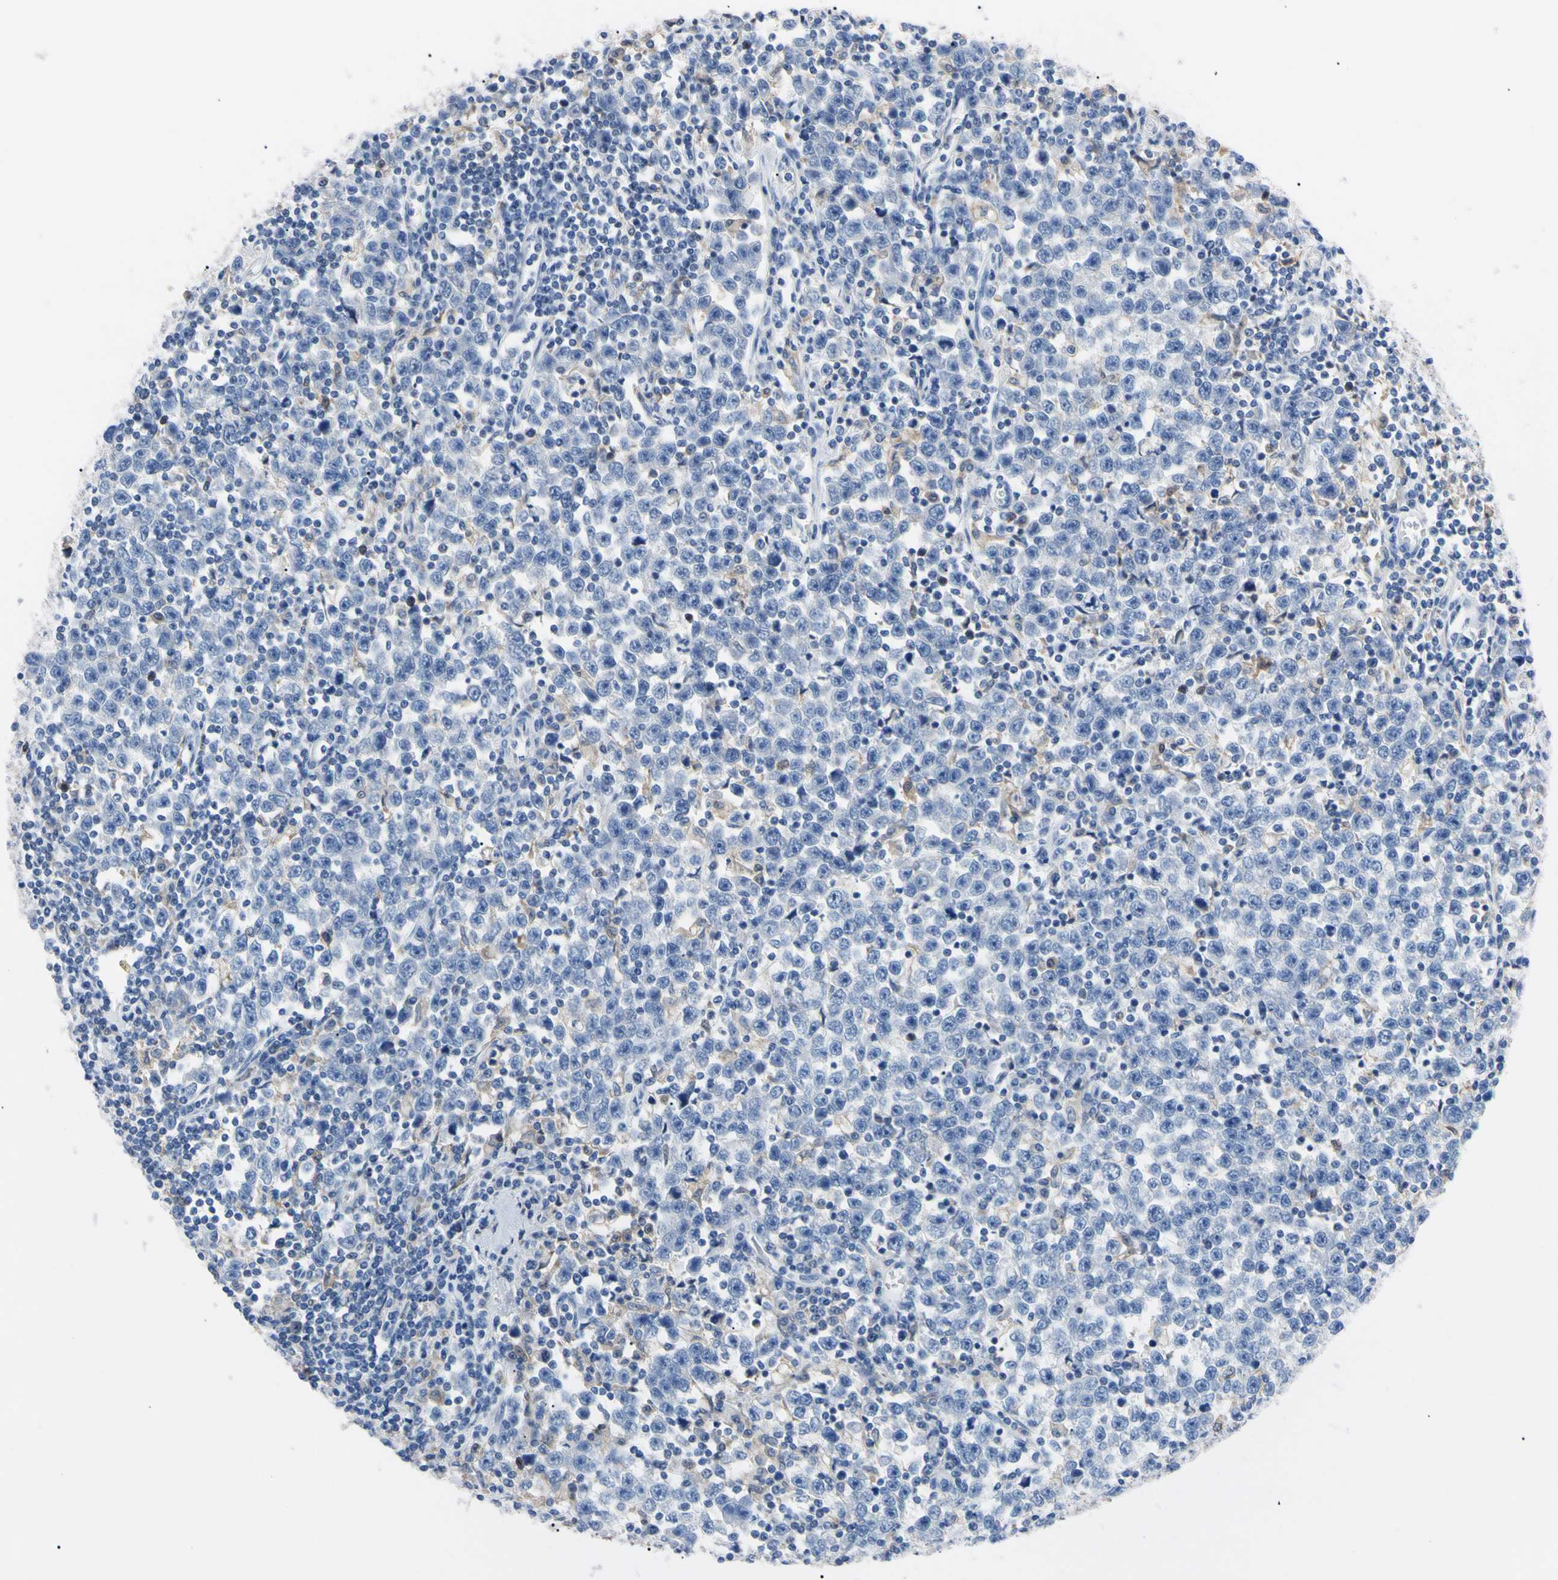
{"staining": {"intensity": "negative", "quantity": "none", "location": "none"}, "tissue": "testis cancer", "cell_type": "Tumor cells", "image_type": "cancer", "snomed": [{"axis": "morphology", "description": "Seminoma, NOS"}, {"axis": "topography", "description": "Testis"}], "caption": "Tumor cells are negative for protein expression in human testis cancer. Nuclei are stained in blue.", "gene": "NCF4", "patient": {"sex": "male", "age": 43}}